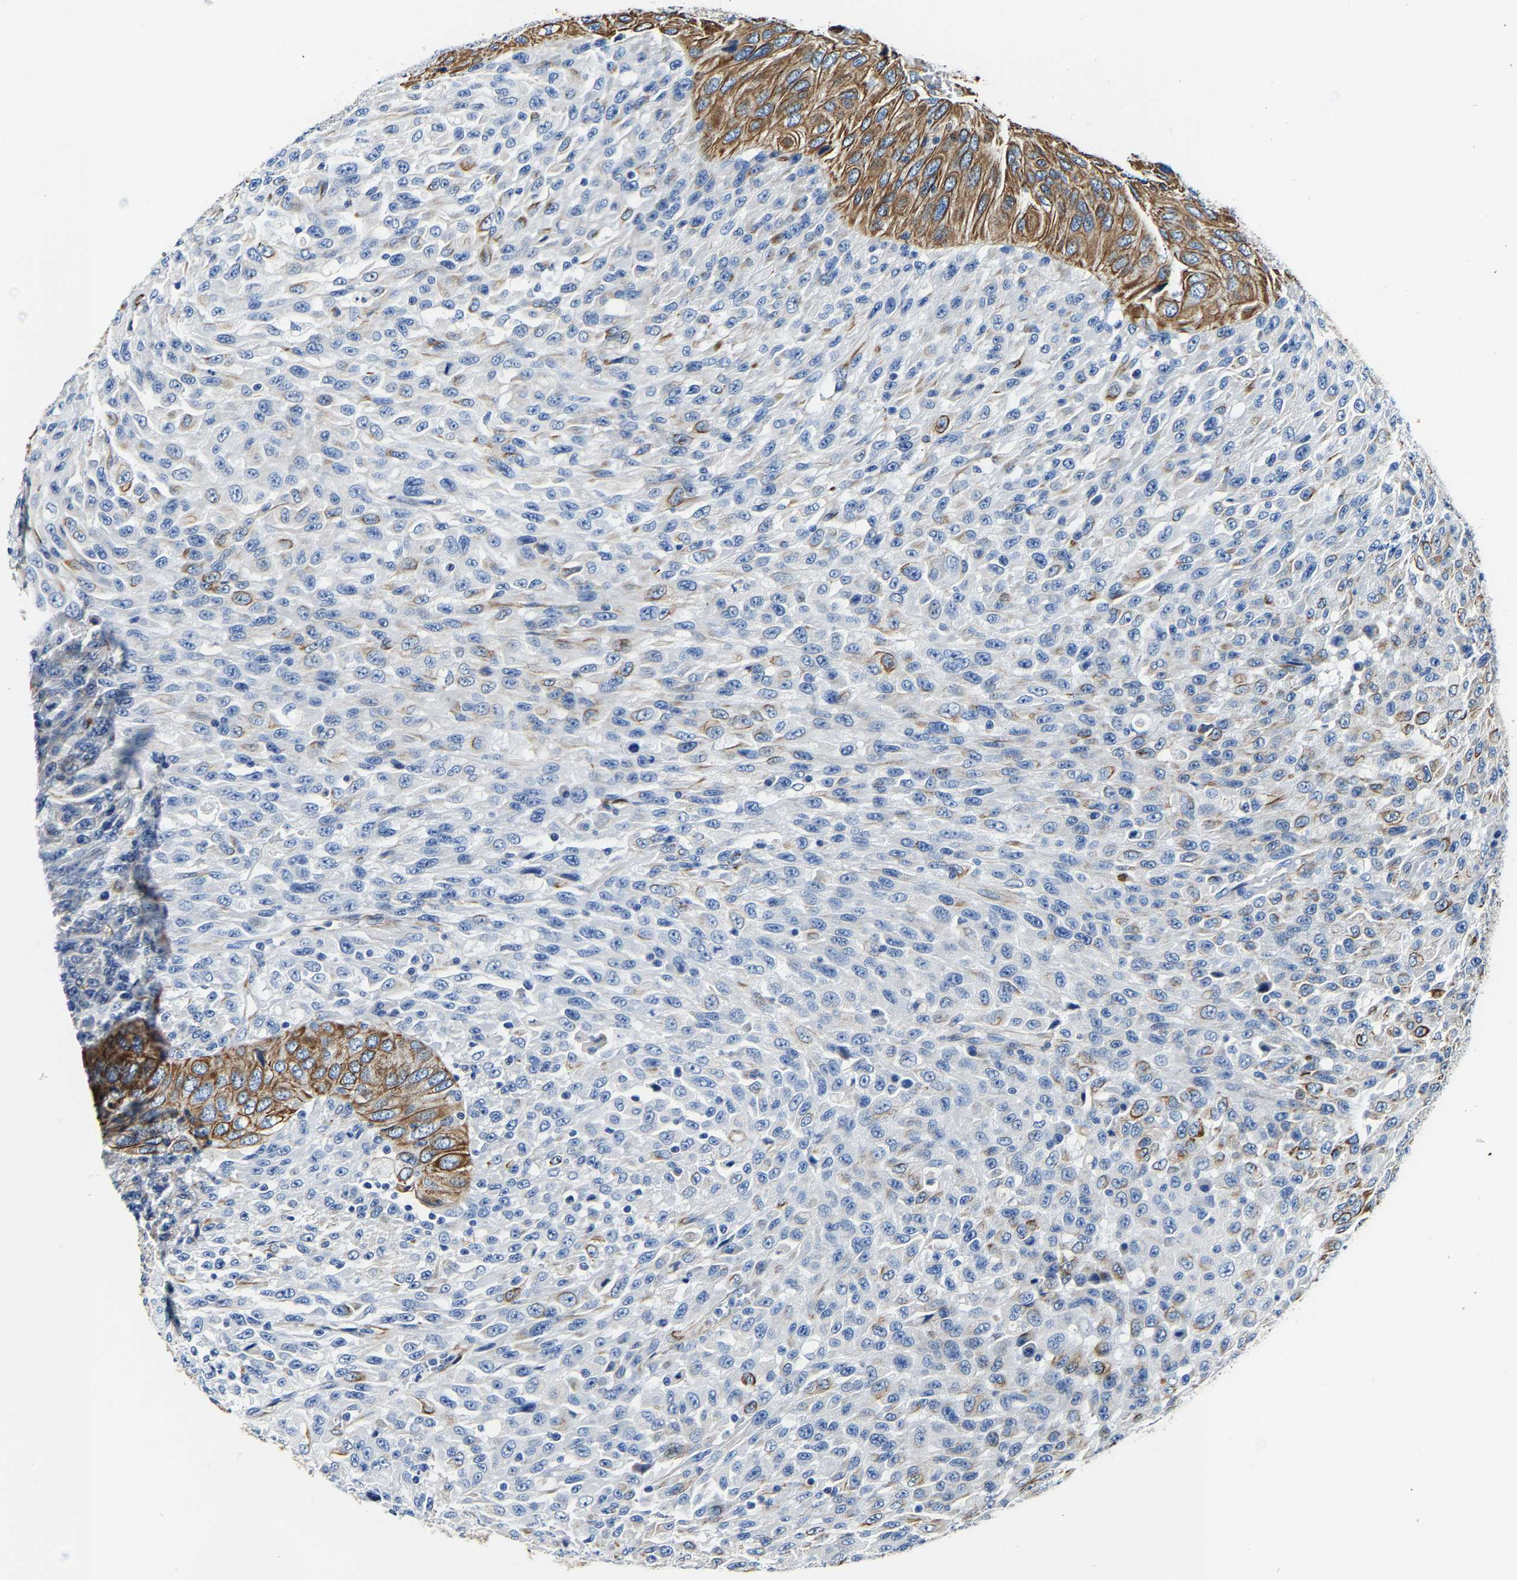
{"staining": {"intensity": "moderate", "quantity": "<25%", "location": "cytoplasmic/membranous"}, "tissue": "urothelial cancer", "cell_type": "Tumor cells", "image_type": "cancer", "snomed": [{"axis": "morphology", "description": "Urothelial carcinoma, High grade"}, {"axis": "topography", "description": "Urinary bladder"}], "caption": "Immunohistochemical staining of high-grade urothelial carcinoma demonstrates low levels of moderate cytoplasmic/membranous protein staining in approximately <25% of tumor cells. Nuclei are stained in blue.", "gene": "MMEL1", "patient": {"sex": "male", "age": 66}}